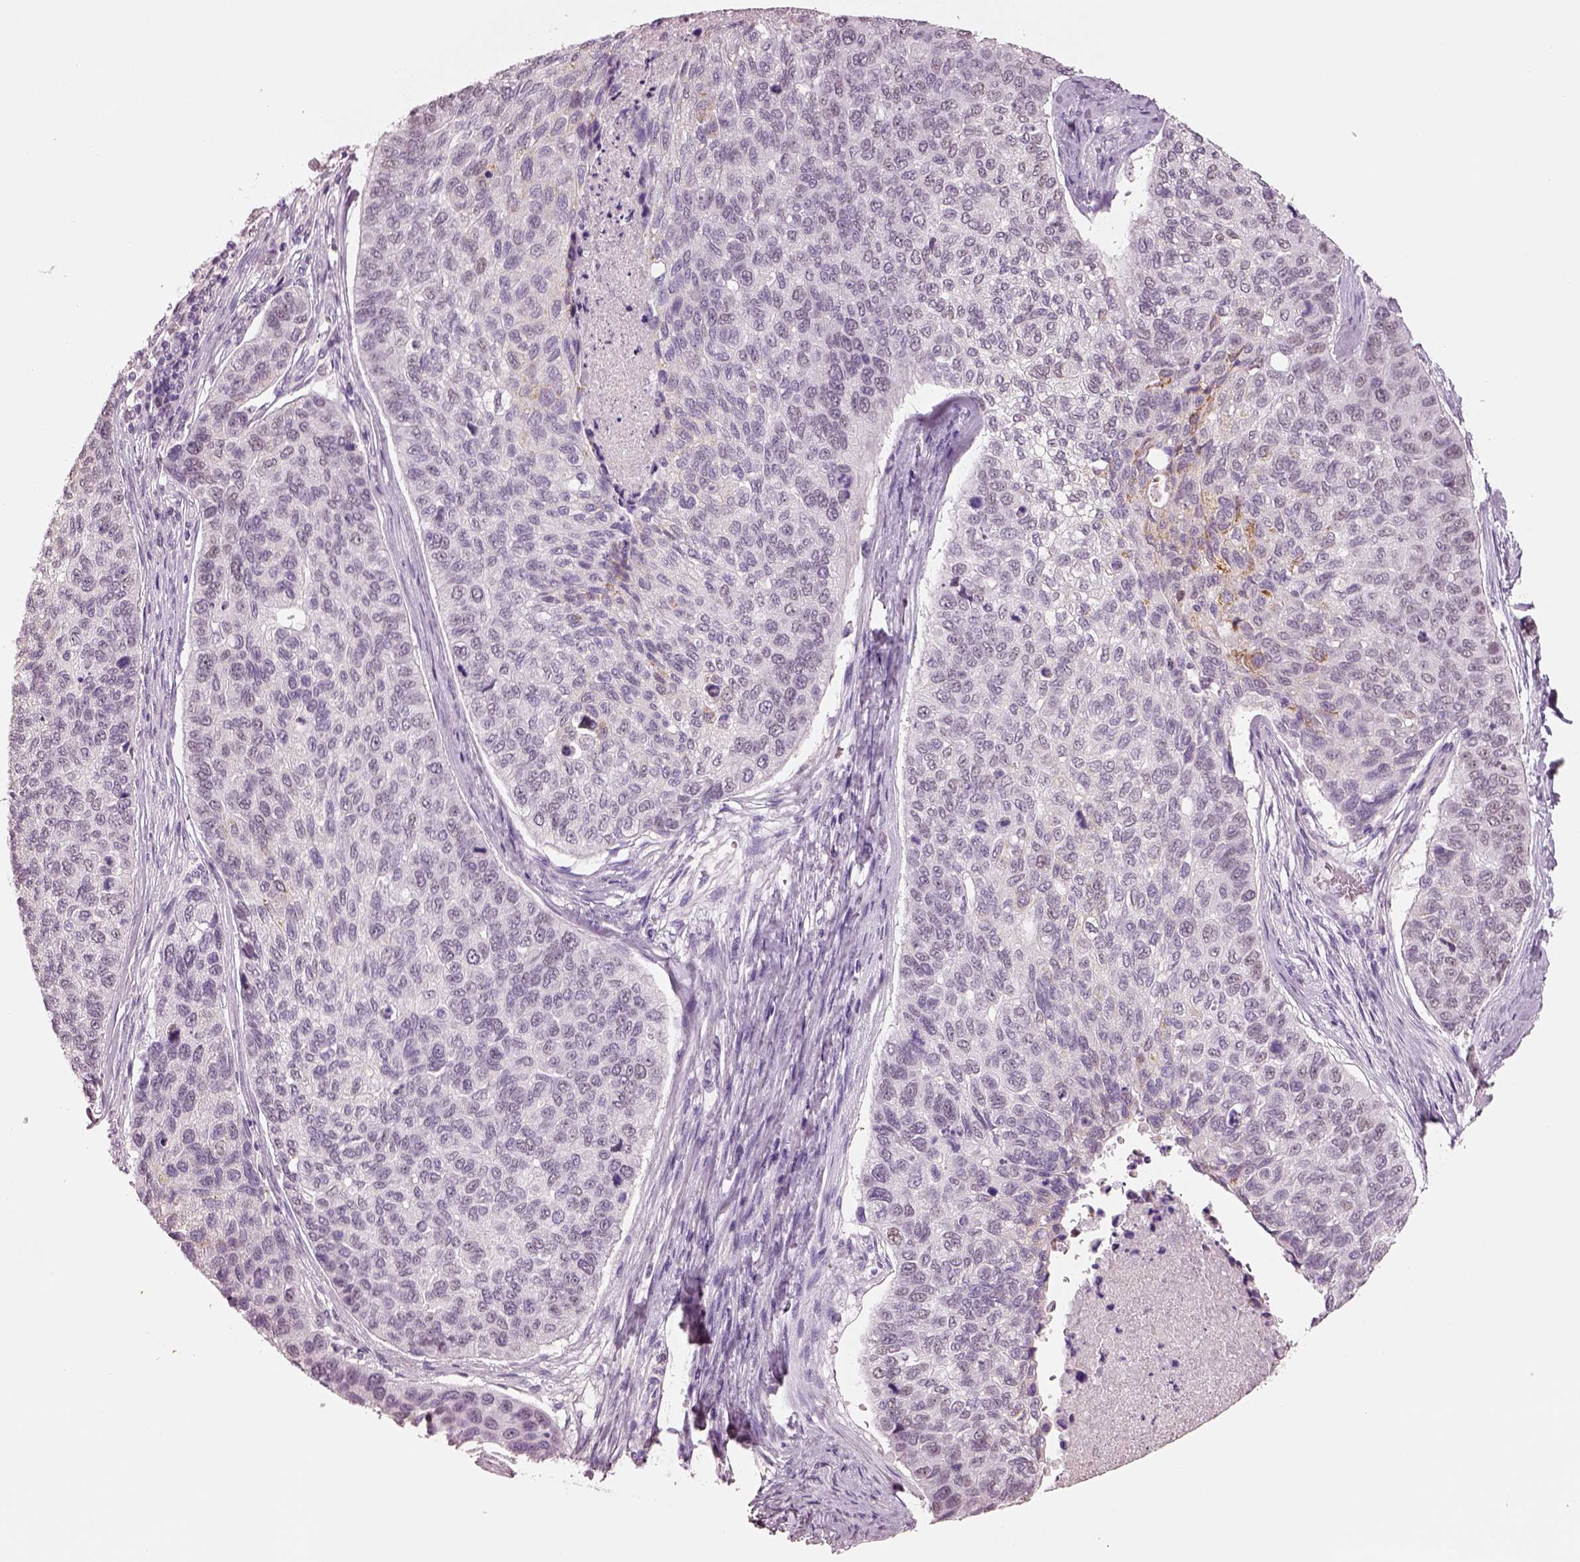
{"staining": {"intensity": "weak", "quantity": ">75%", "location": "nuclear"}, "tissue": "lung cancer", "cell_type": "Tumor cells", "image_type": "cancer", "snomed": [{"axis": "morphology", "description": "Squamous cell carcinoma, NOS"}, {"axis": "topography", "description": "Lung"}], "caption": "Lung cancer (squamous cell carcinoma) was stained to show a protein in brown. There is low levels of weak nuclear staining in about >75% of tumor cells.", "gene": "ELSPBP1", "patient": {"sex": "male", "age": 69}}